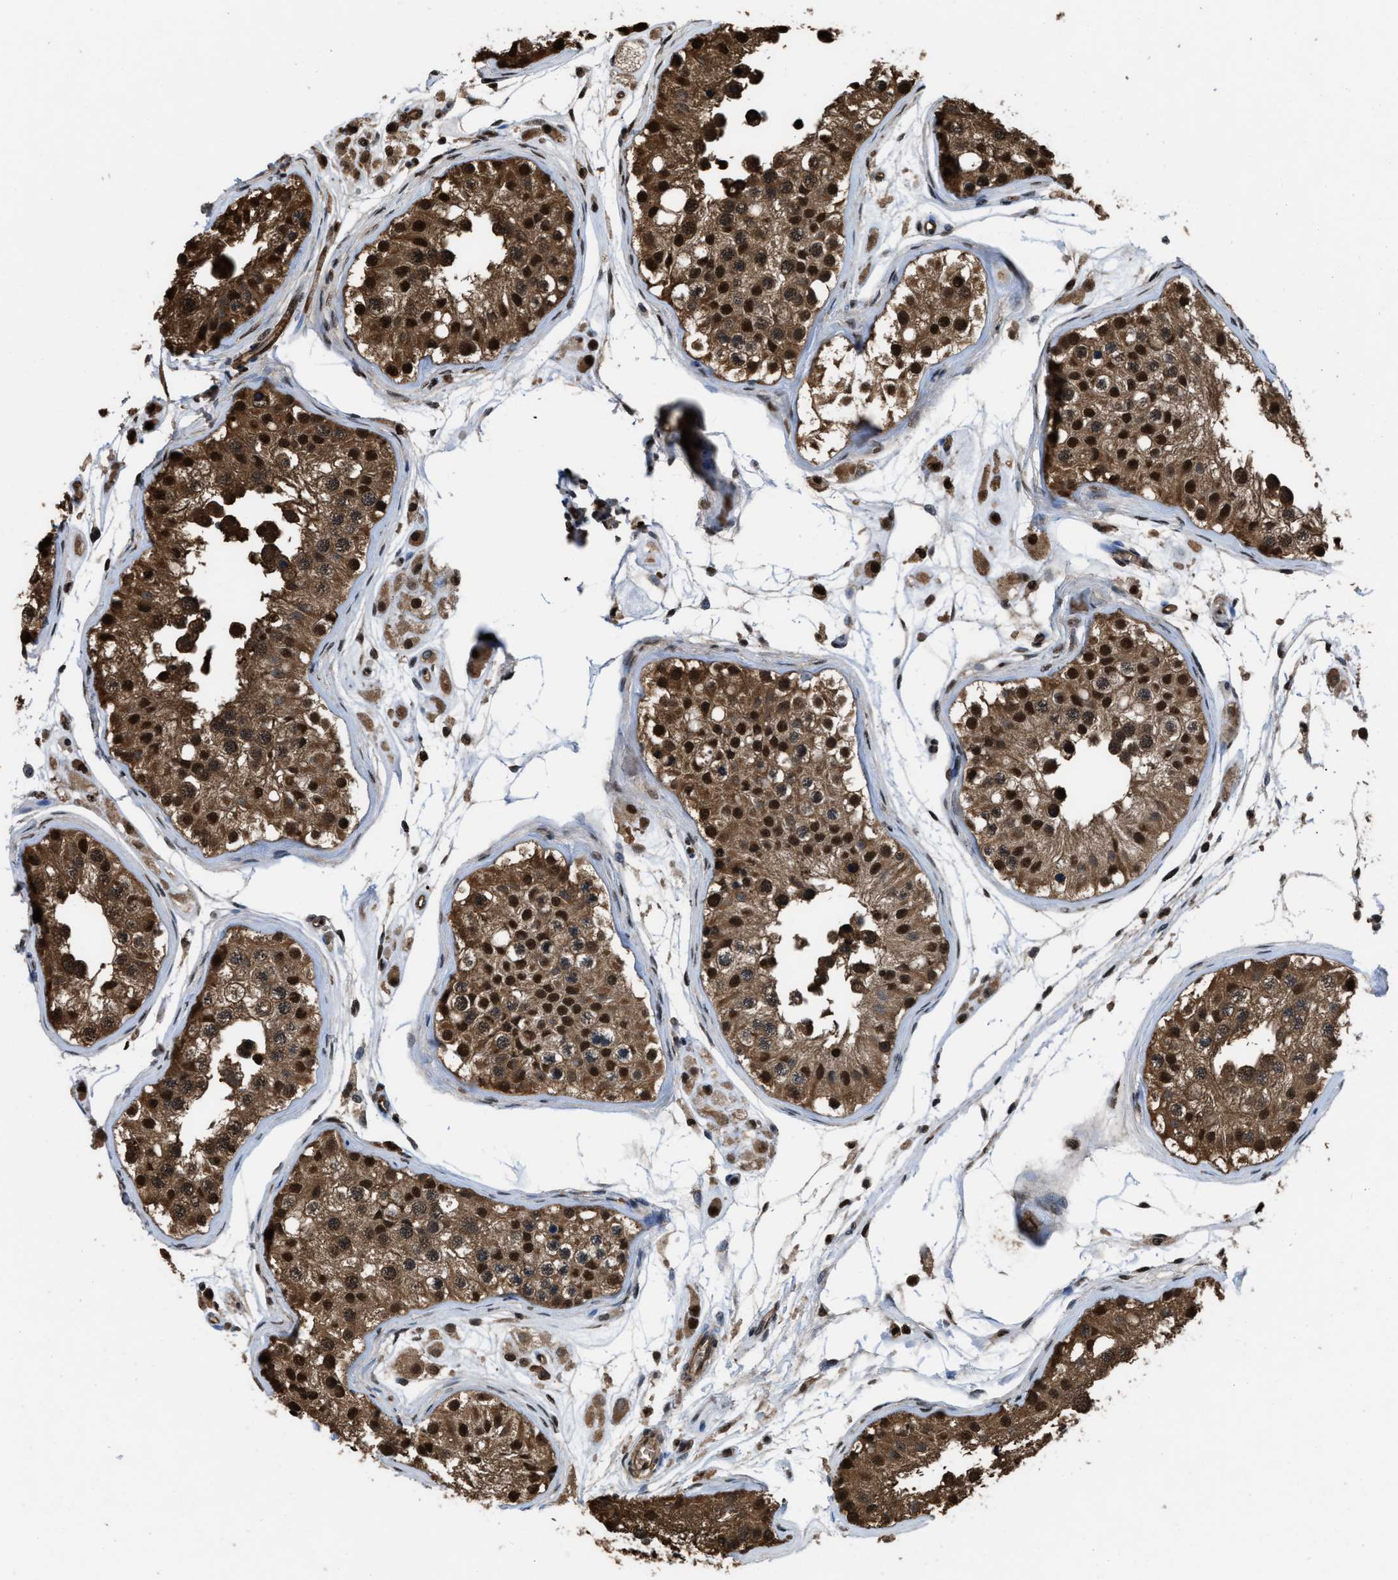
{"staining": {"intensity": "strong", "quantity": ">75%", "location": "cytoplasmic/membranous,nuclear"}, "tissue": "testis", "cell_type": "Cells in seminiferous ducts", "image_type": "normal", "snomed": [{"axis": "morphology", "description": "Normal tissue, NOS"}, {"axis": "morphology", "description": "Adenocarcinoma, metastatic, NOS"}, {"axis": "topography", "description": "Testis"}], "caption": "Testis stained for a protein (brown) displays strong cytoplasmic/membranous,nuclear positive positivity in about >75% of cells in seminiferous ducts.", "gene": "FNTA", "patient": {"sex": "male", "age": 26}}